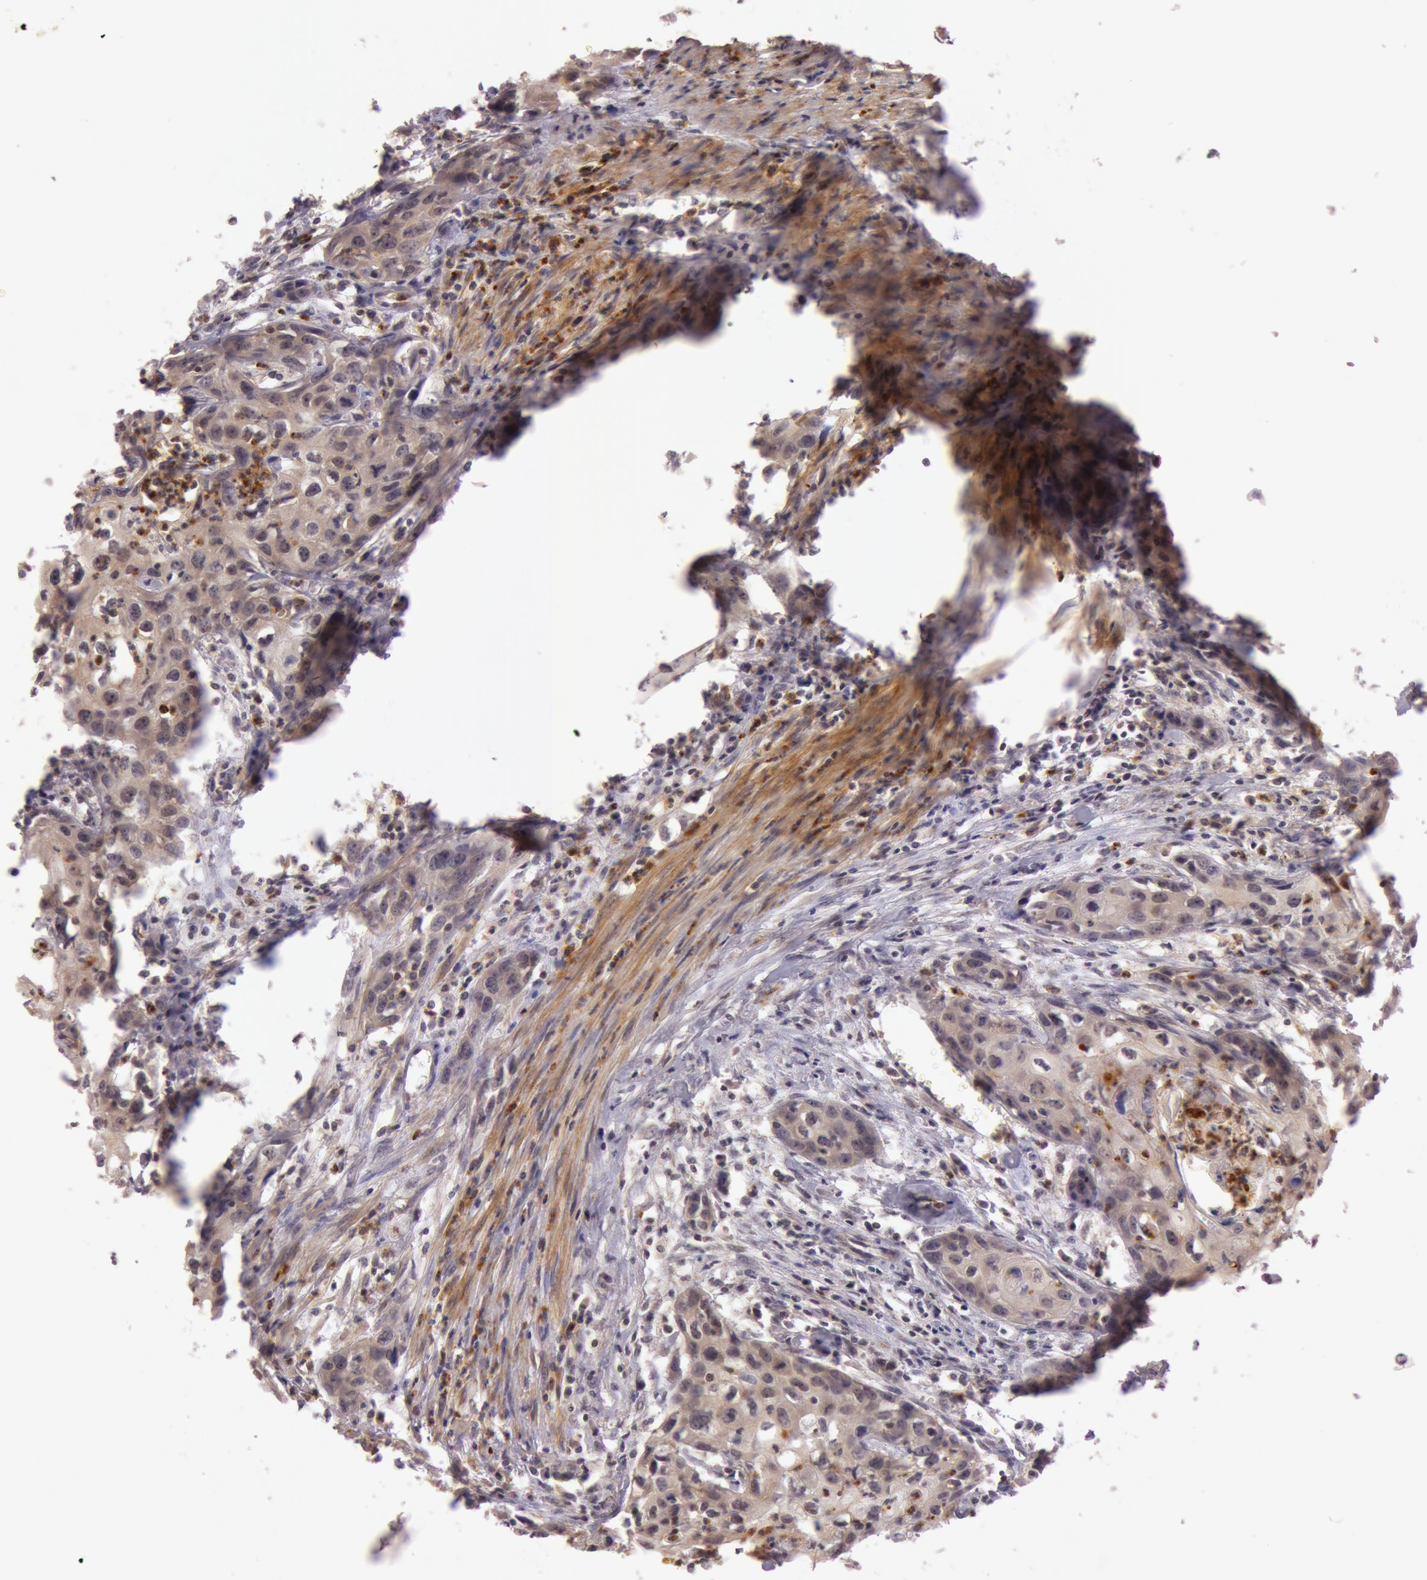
{"staining": {"intensity": "moderate", "quantity": ">75%", "location": "cytoplasmic/membranous"}, "tissue": "urothelial cancer", "cell_type": "Tumor cells", "image_type": "cancer", "snomed": [{"axis": "morphology", "description": "Urothelial carcinoma, High grade"}, {"axis": "topography", "description": "Urinary bladder"}], "caption": "Human high-grade urothelial carcinoma stained with a protein marker displays moderate staining in tumor cells.", "gene": "ATG2B", "patient": {"sex": "male", "age": 54}}